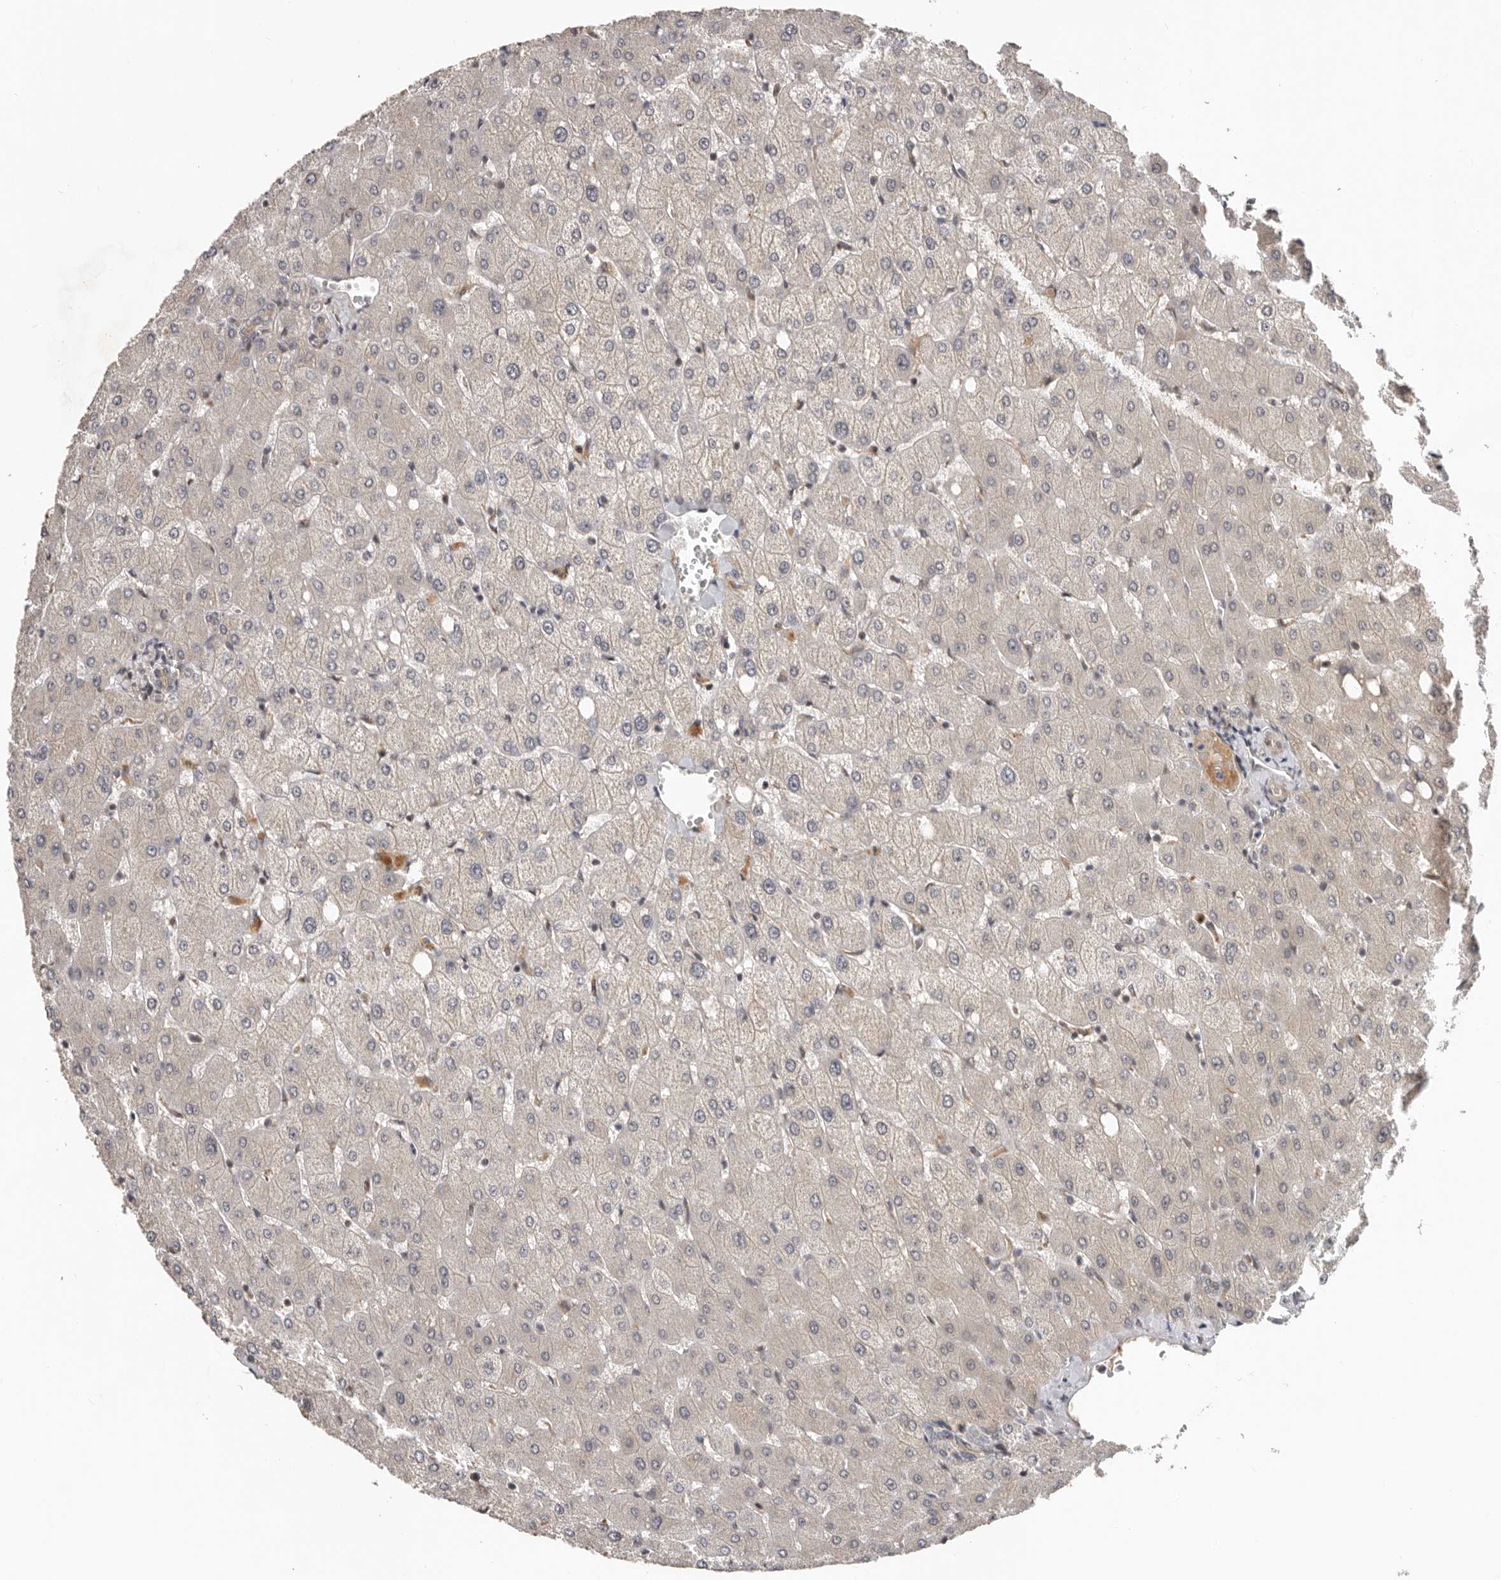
{"staining": {"intensity": "negative", "quantity": "none", "location": "none"}, "tissue": "liver", "cell_type": "Cholangiocytes", "image_type": "normal", "snomed": [{"axis": "morphology", "description": "Normal tissue, NOS"}, {"axis": "topography", "description": "Liver"}], "caption": "IHC photomicrograph of unremarkable liver: human liver stained with DAB displays no significant protein expression in cholangiocytes. Nuclei are stained in blue.", "gene": "HENMT1", "patient": {"sex": "female", "age": 54}}